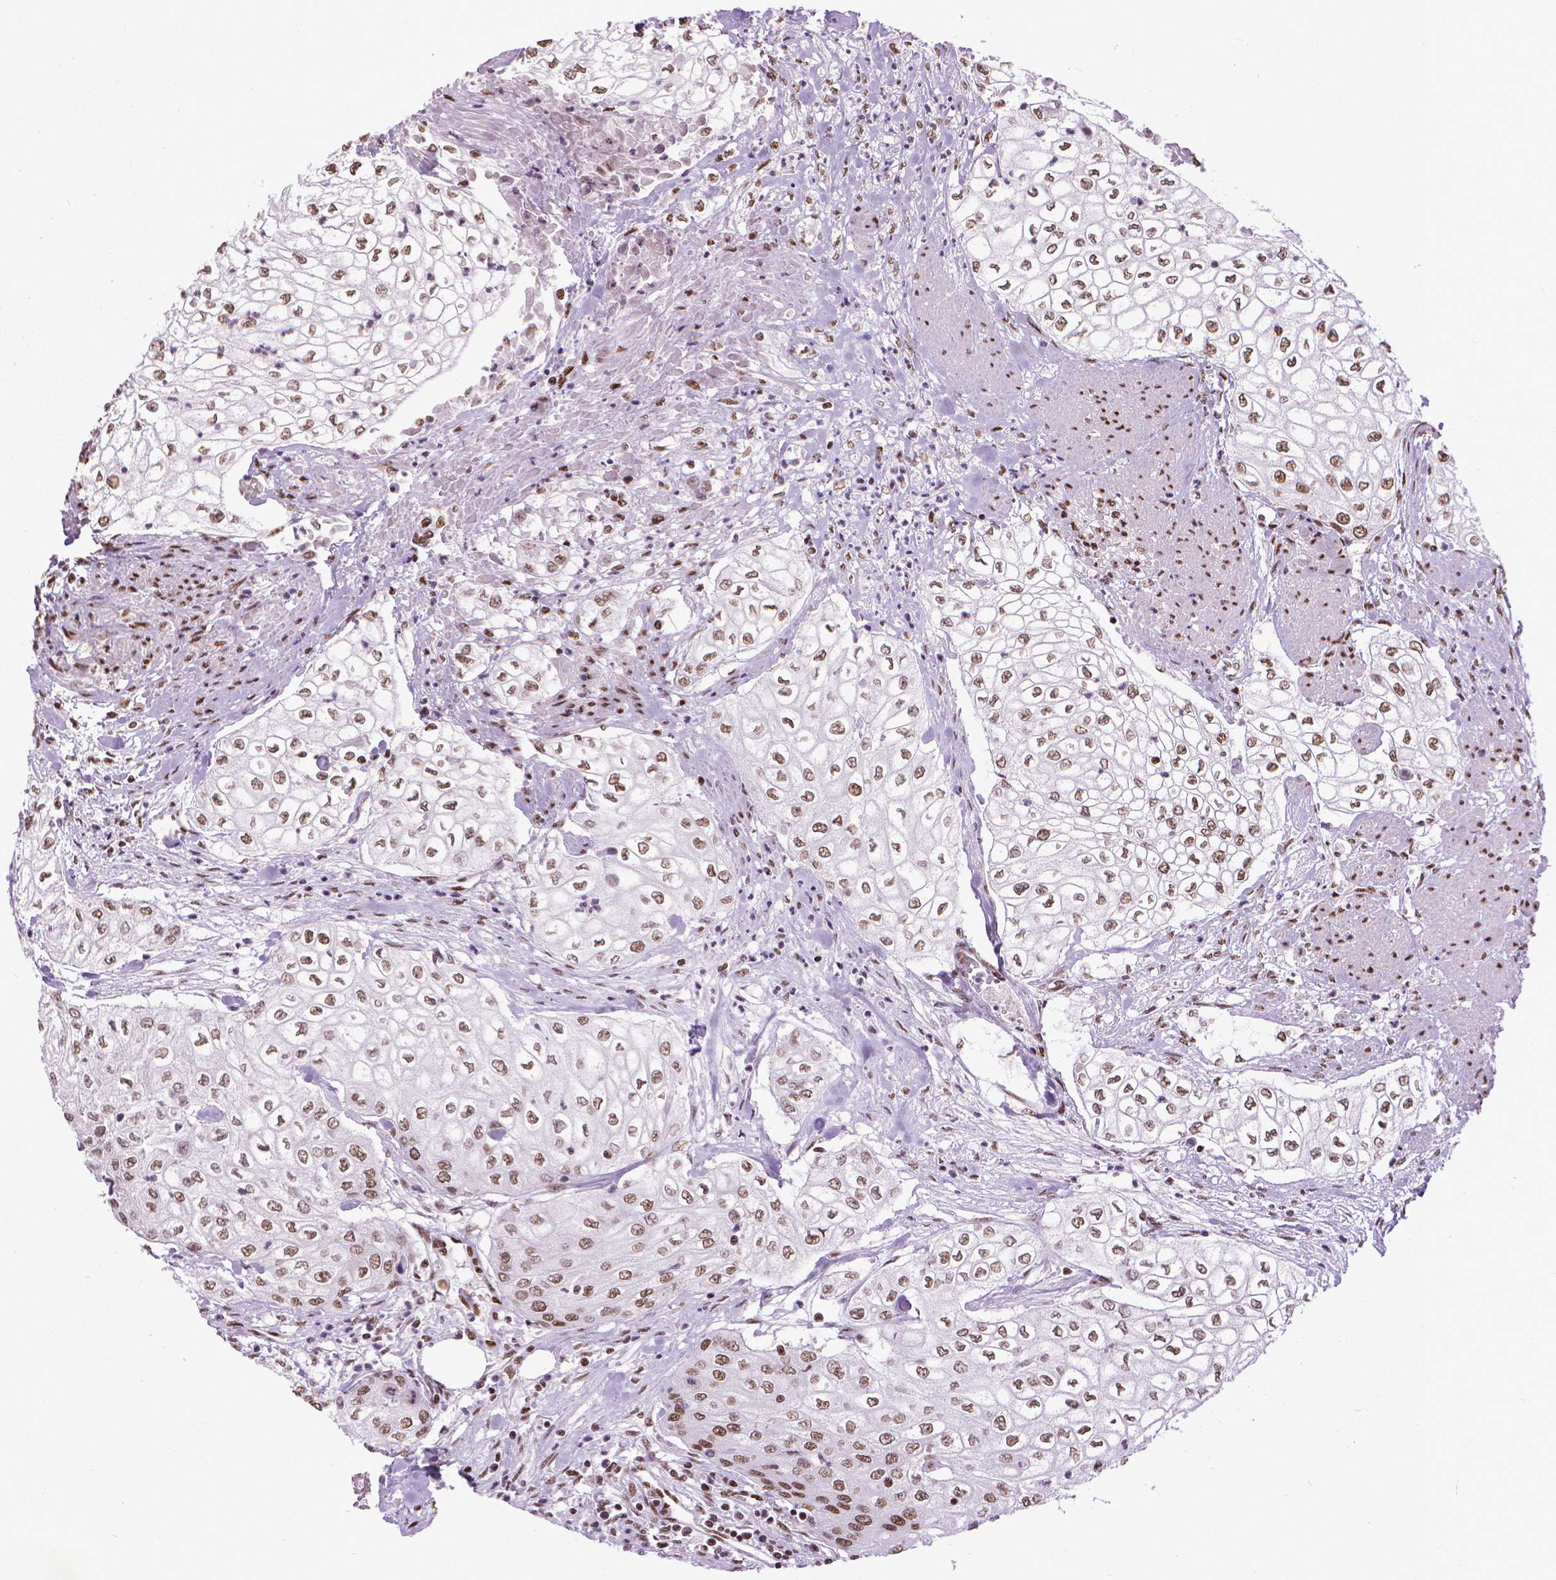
{"staining": {"intensity": "moderate", "quantity": ">75%", "location": "nuclear"}, "tissue": "urothelial cancer", "cell_type": "Tumor cells", "image_type": "cancer", "snomed": [{"axis": "morphology", "description": "Urothelial carcinoma, High grade"}, {"axis": "topography", "description": "Urinary bladder"}], "caption": "About >75% of tumor cells in urothelial cancer reveal moderate nuclear protein expression as visualized by brown immunohistochemical staining.", "gene": "AKAP8", "patient": {"sex": "male", "age": 62}}